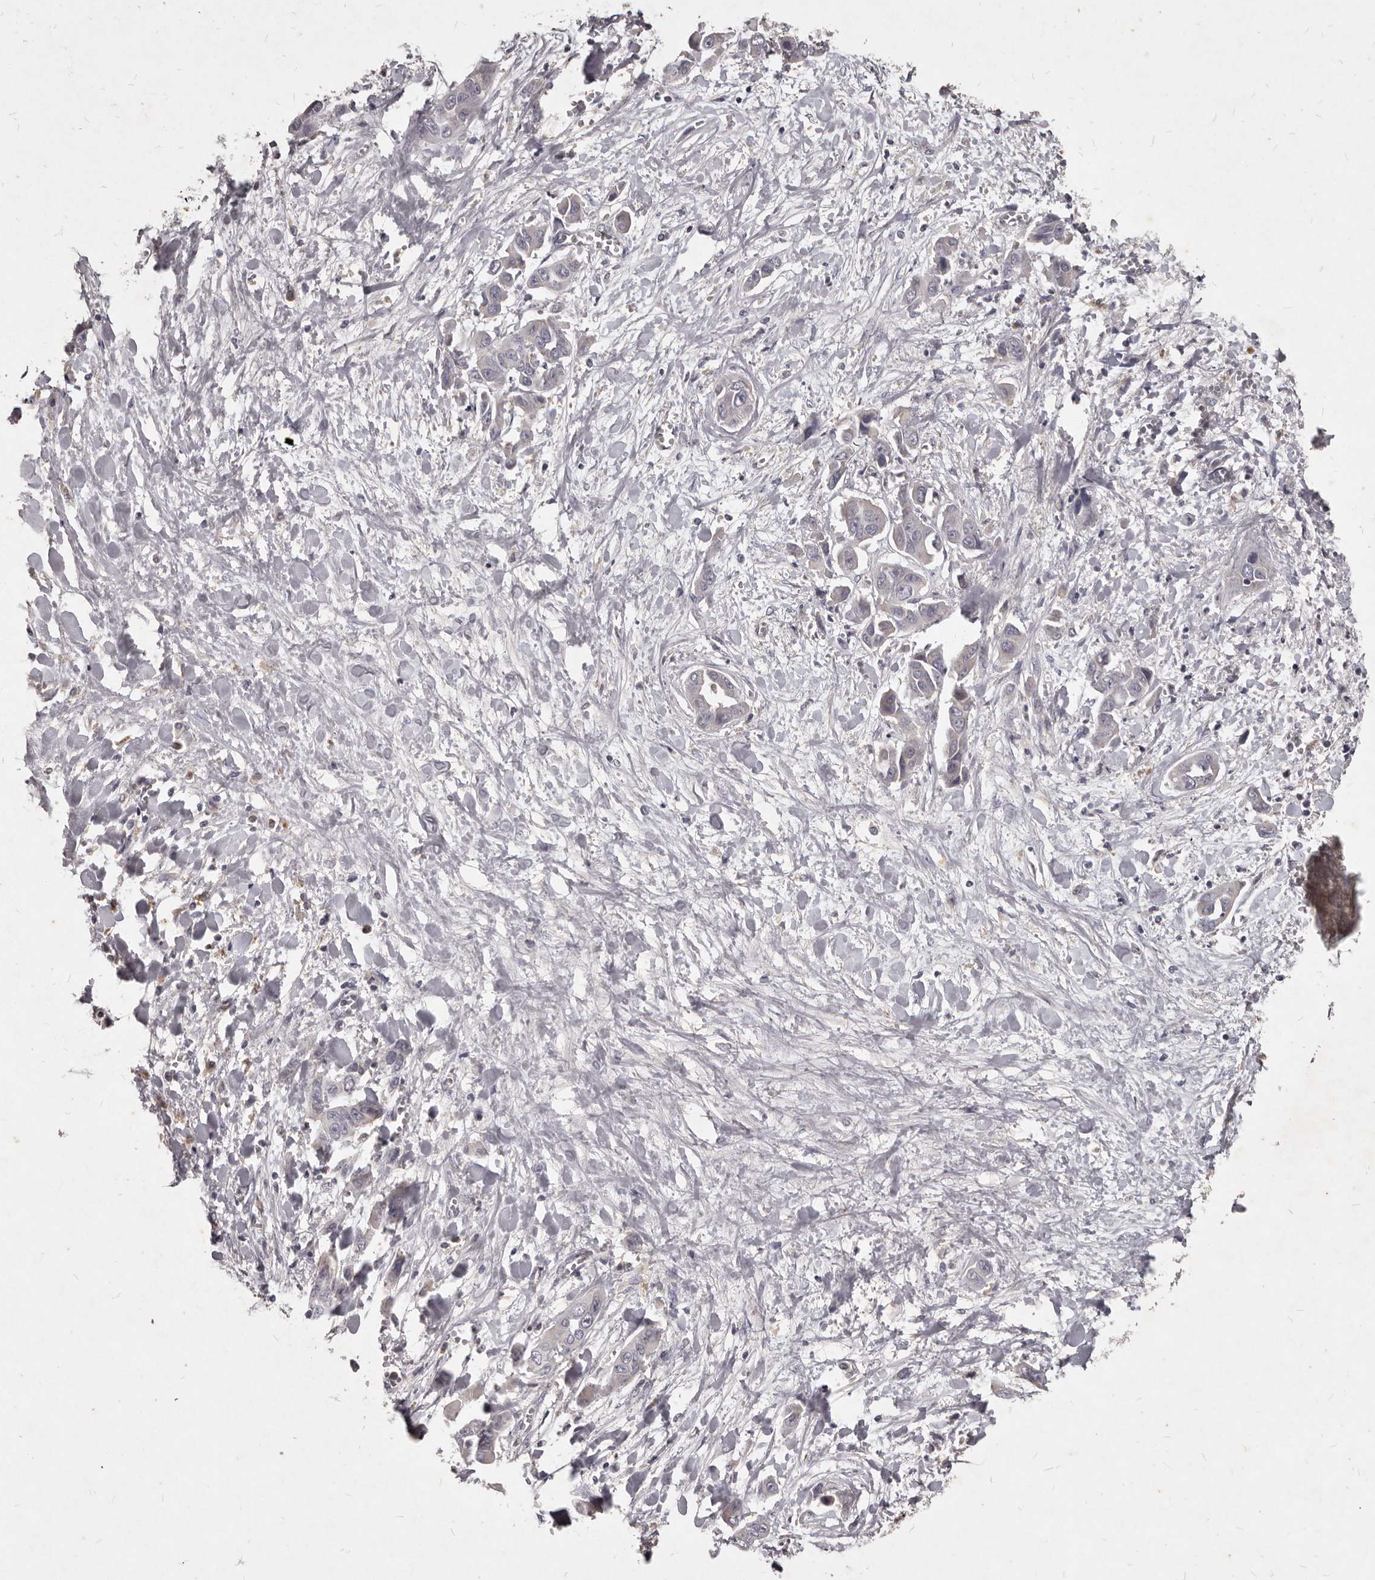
{"staining": {"intensity": "negative", "quantity": "none", "location": "none"}, "tissue": "liver cancer", "cell_type": "Tumor cells", "image_type": "cancer", "snomed": [{"axis": "morphology", "description": "Cholangiocarcinoma"}, {"axis": "topography", "description": "Liver"}], "caption": "The image shows no staining of tumor cells in liver cholangiocarcinoma.", "gene": "GPRC5C", "patient": {"sex": "female", "age": 52}}